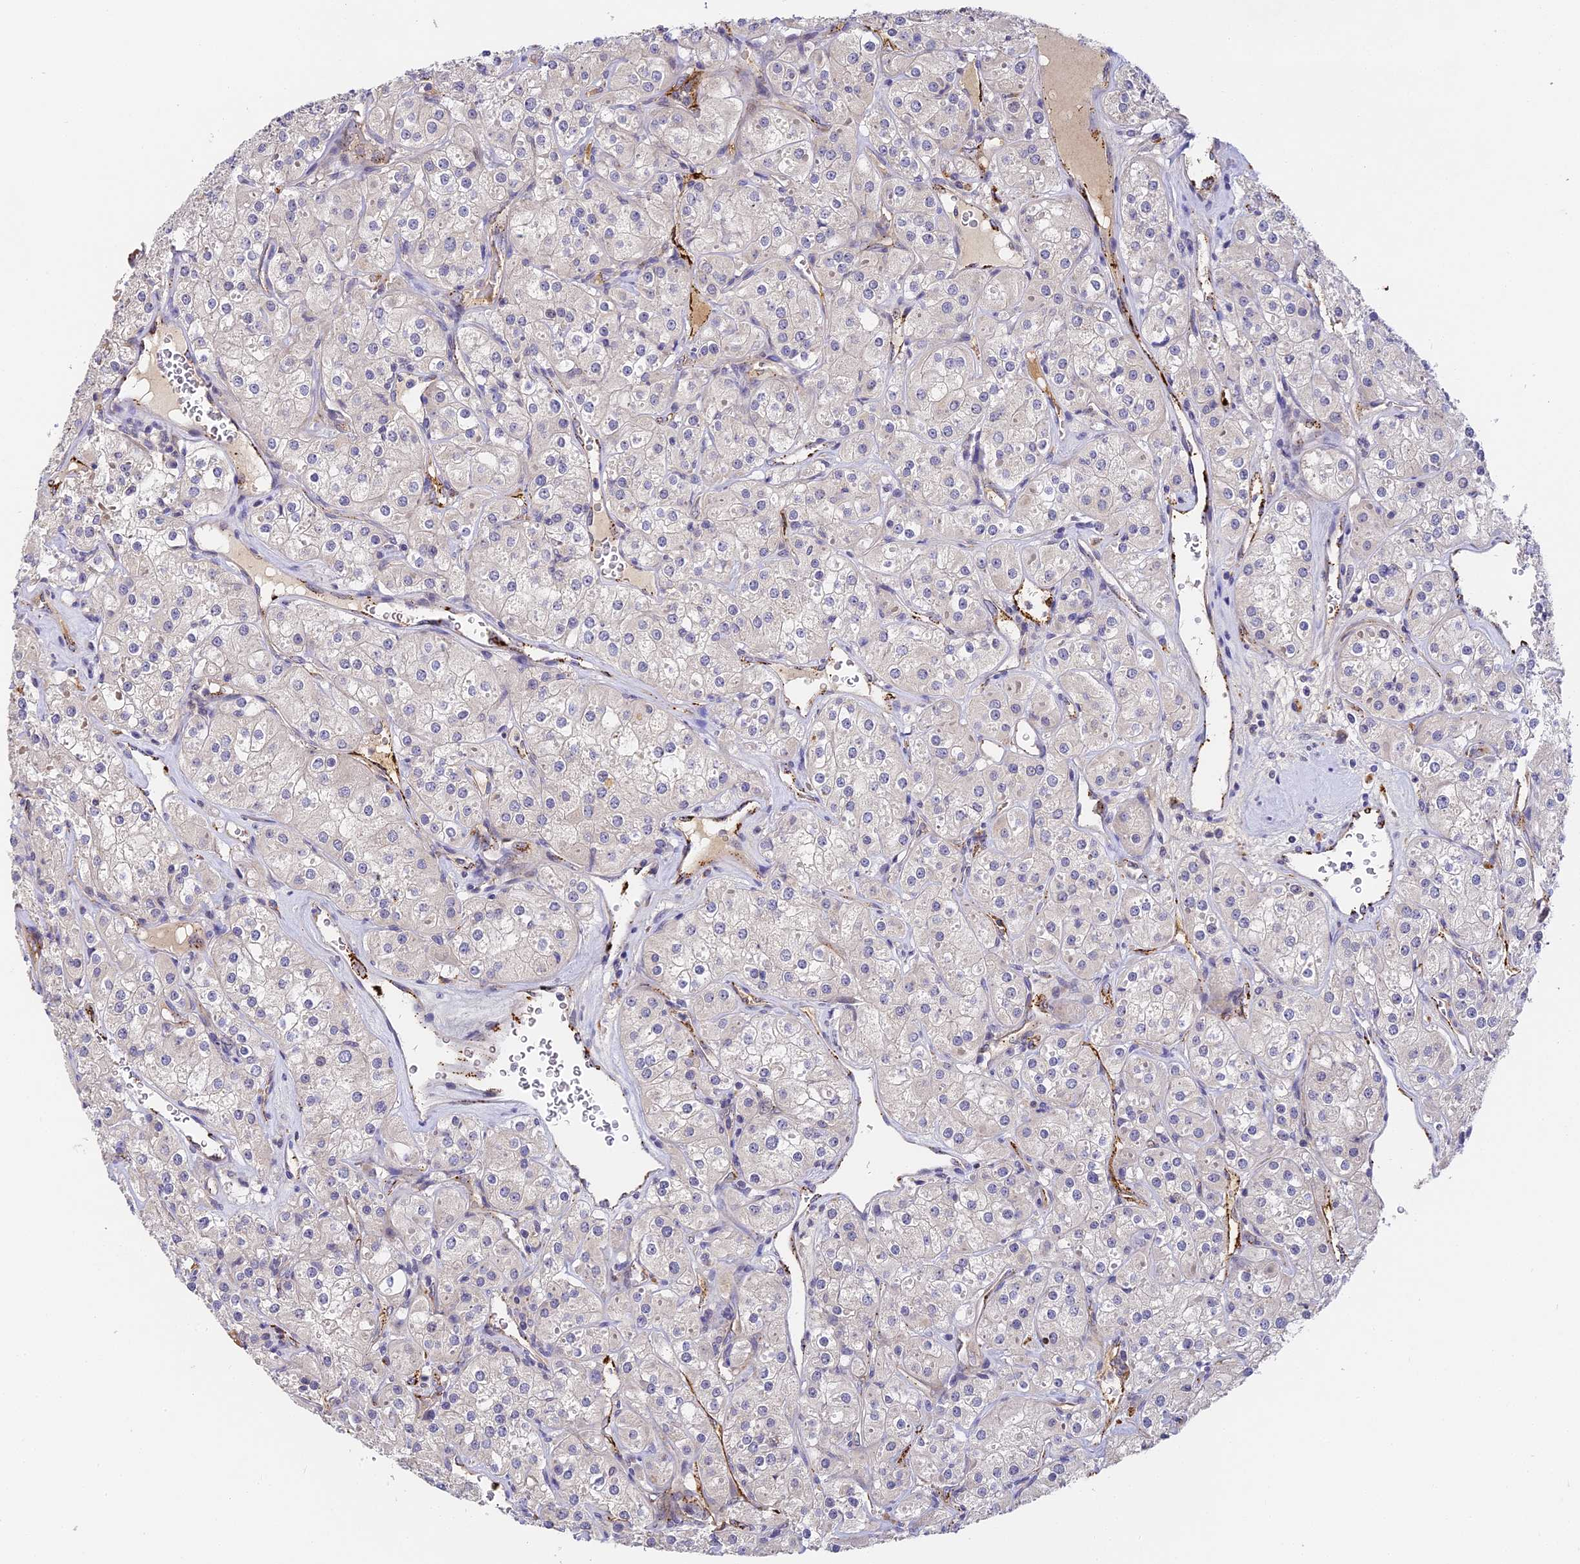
{"staining": {"intensity": "negative", "quantity": "none", "location": "none"}, "tissue": "renal cancer", "cell_type": "Tumor cells", "image_type": "cancer", "snomed": [{"axis": "morphology", "description": "Adenocarcinoma, NOS"}, {"axis": "topography", "description": "Kidney"}], "caption": "High power microscopy micrograph of an immunohistochemistry (IHC) micrograph of renal cancer, revealing no significant staining in tumor cells. (DAB (3,3'-diaminobenzidine) immunohistochemistry visualized using brightfield microscopy, high magnification).", "gene": "DNAAF10", "patient": {"sex": "male", "age": 77}}